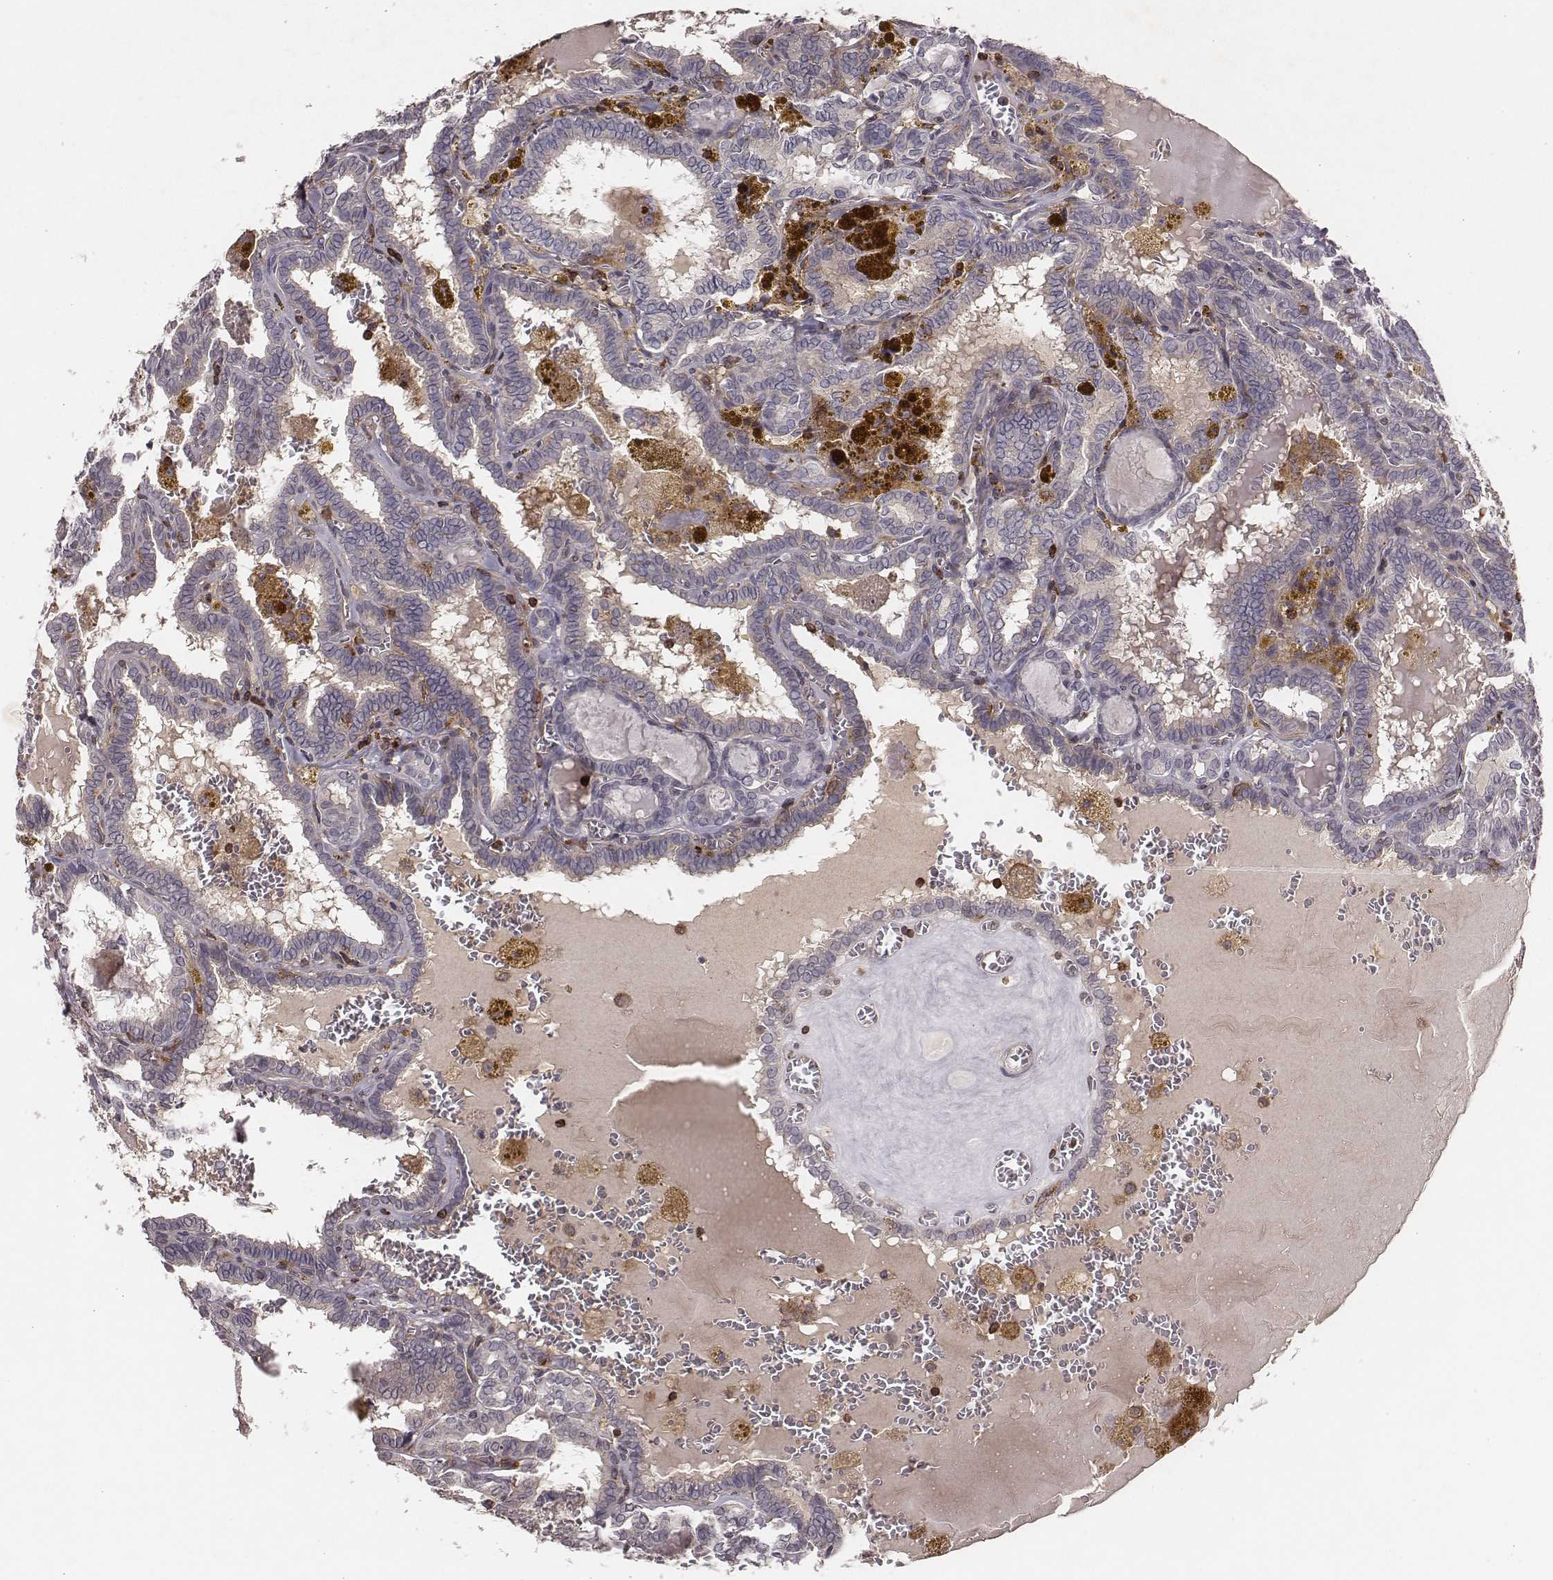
{"staining": {"intensity": "negative", "quantity": "none", "location": "none"}, "tissue": "thyroid cancer", "cell_type": "Tumor cells", "image_type": "cancer", "snomed": [{"axis": "morphology", "description": "Papillary adenocarcinoma, NOS"}, {"axis": "topography", "description": "Thyroid gland"}], "caption": "The immunohistochemistry image has no significant positivity in tumor cells of thyroid cancer (papillary adenocarcinoma) tissue.", "gene": "PILRA", "patient": {"sex": "female", "age": 39}}